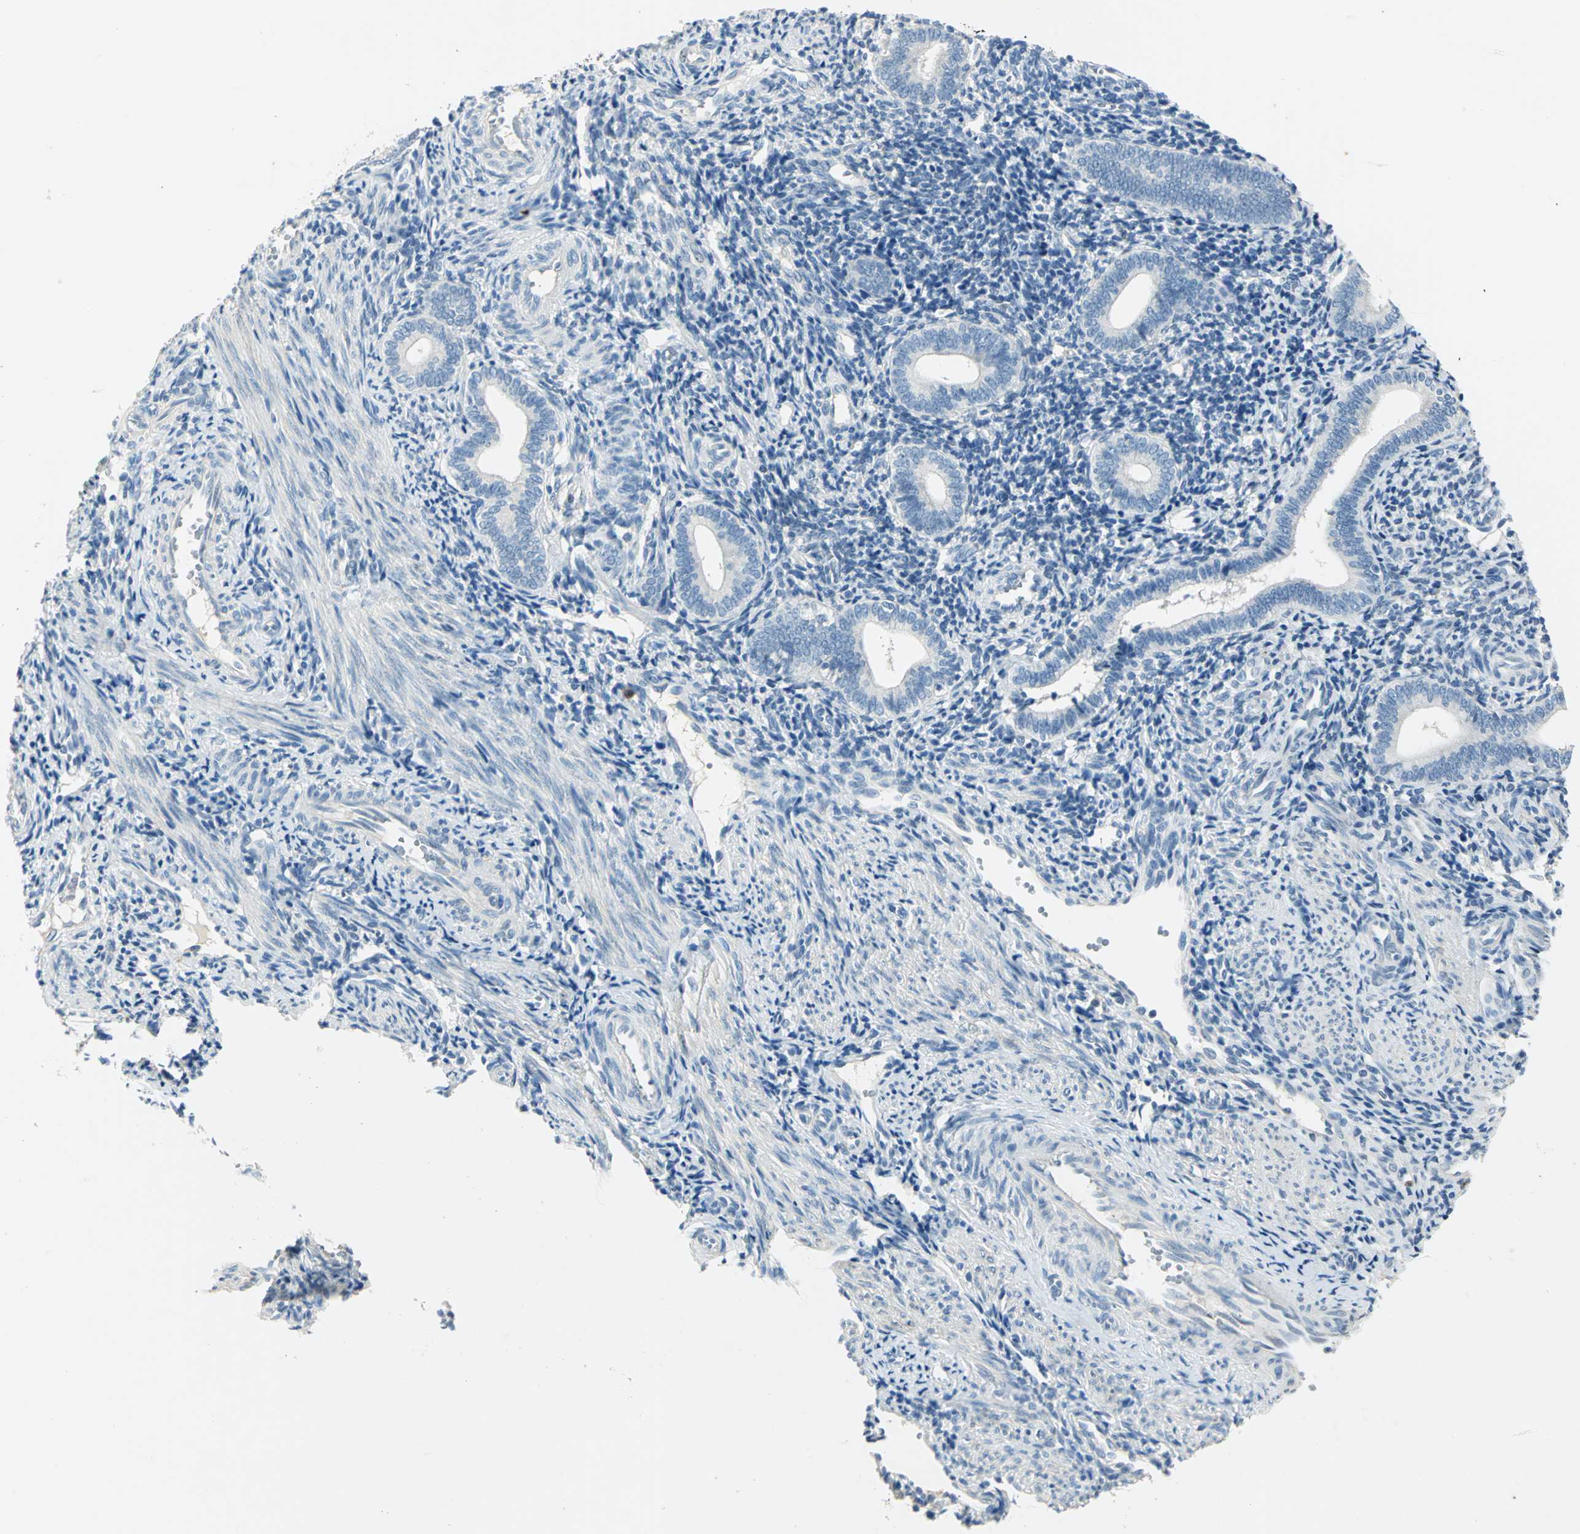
{"staining": {"intensity": "negative", "quantity": "none", "location": "none"}, "tissue": "endometrium", "cell_type": "Cells in endometrial stroma", "image_type": "normal", "snomed": [{"axis": "morphology", "description": "Normal tissue, NOS"}, {"axis": "topography", "description": "Uterus"}, {"axis": "topography", "description": "Endometrium"}], "caption": "Cells in endometrial stroma show no significant protein positivity in unremarkable endometrium.", "gene": "UCHL1", "patient": {"sex": "female", "age": 33}}